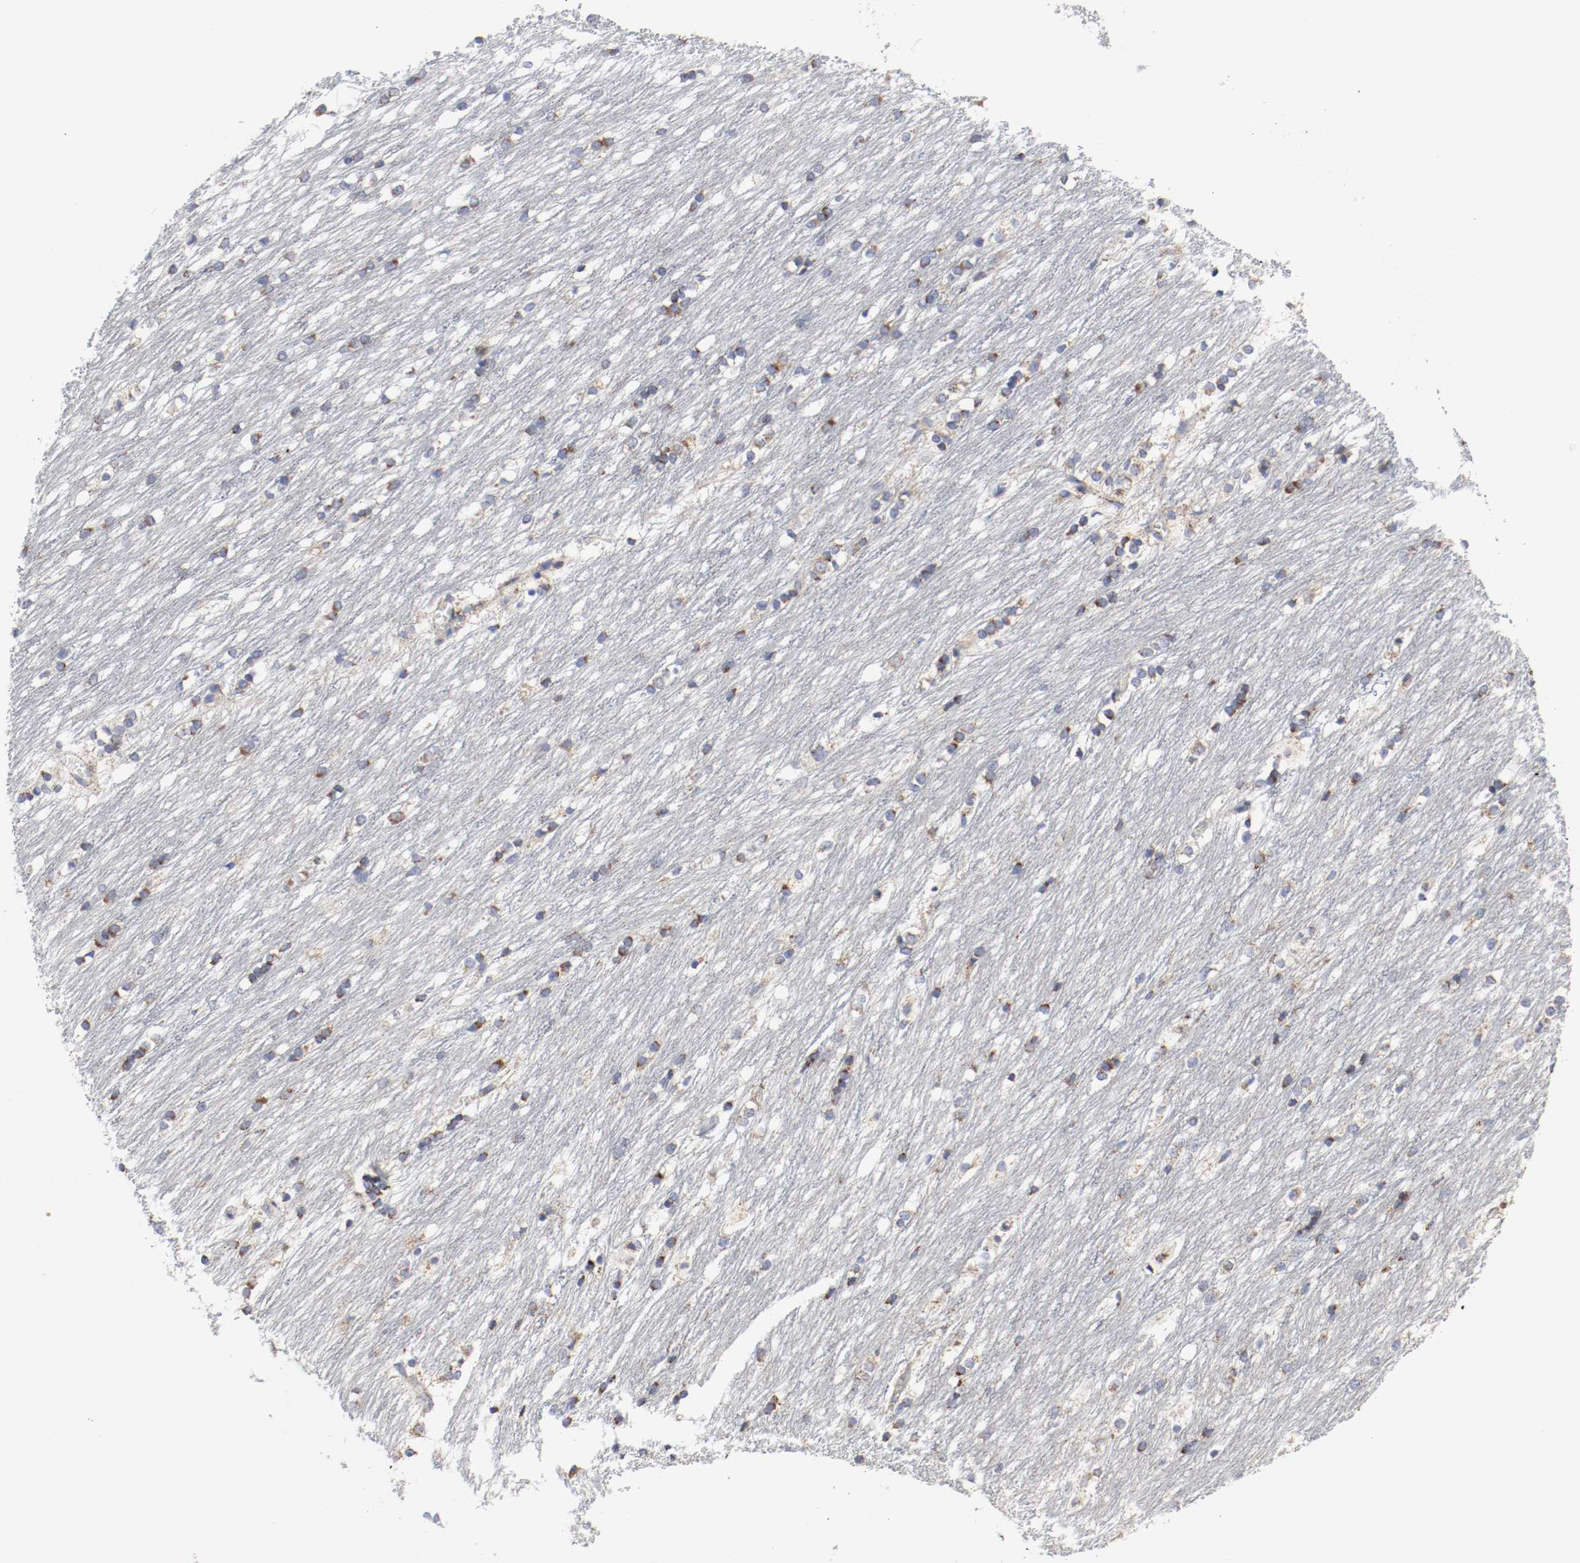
{"staining": {"intensity": "moderate", "quantity": ">75%", "location": "cytoplasmic/membranous"}, "tissue": "caudate", "cell_type": "Glial cells", "image_type": "normal", "snomed": [{"axis": "morphology", "description": "Normal tissue, NOS"}, {"axis": "topography", "description": "Lateral ventricle wall"}], "caption": "Protein expression analysis of benign human caudate reveals moderate cytoplasmic/membranous expression in about >75% of glial cells. The staining is performed using DAB brown chromogen to label protein expression. The nuclei are counter-stained blue using hematoxylin.", "gene": "AFG3L2", "patient": {"sex": "female", "age": 19}}